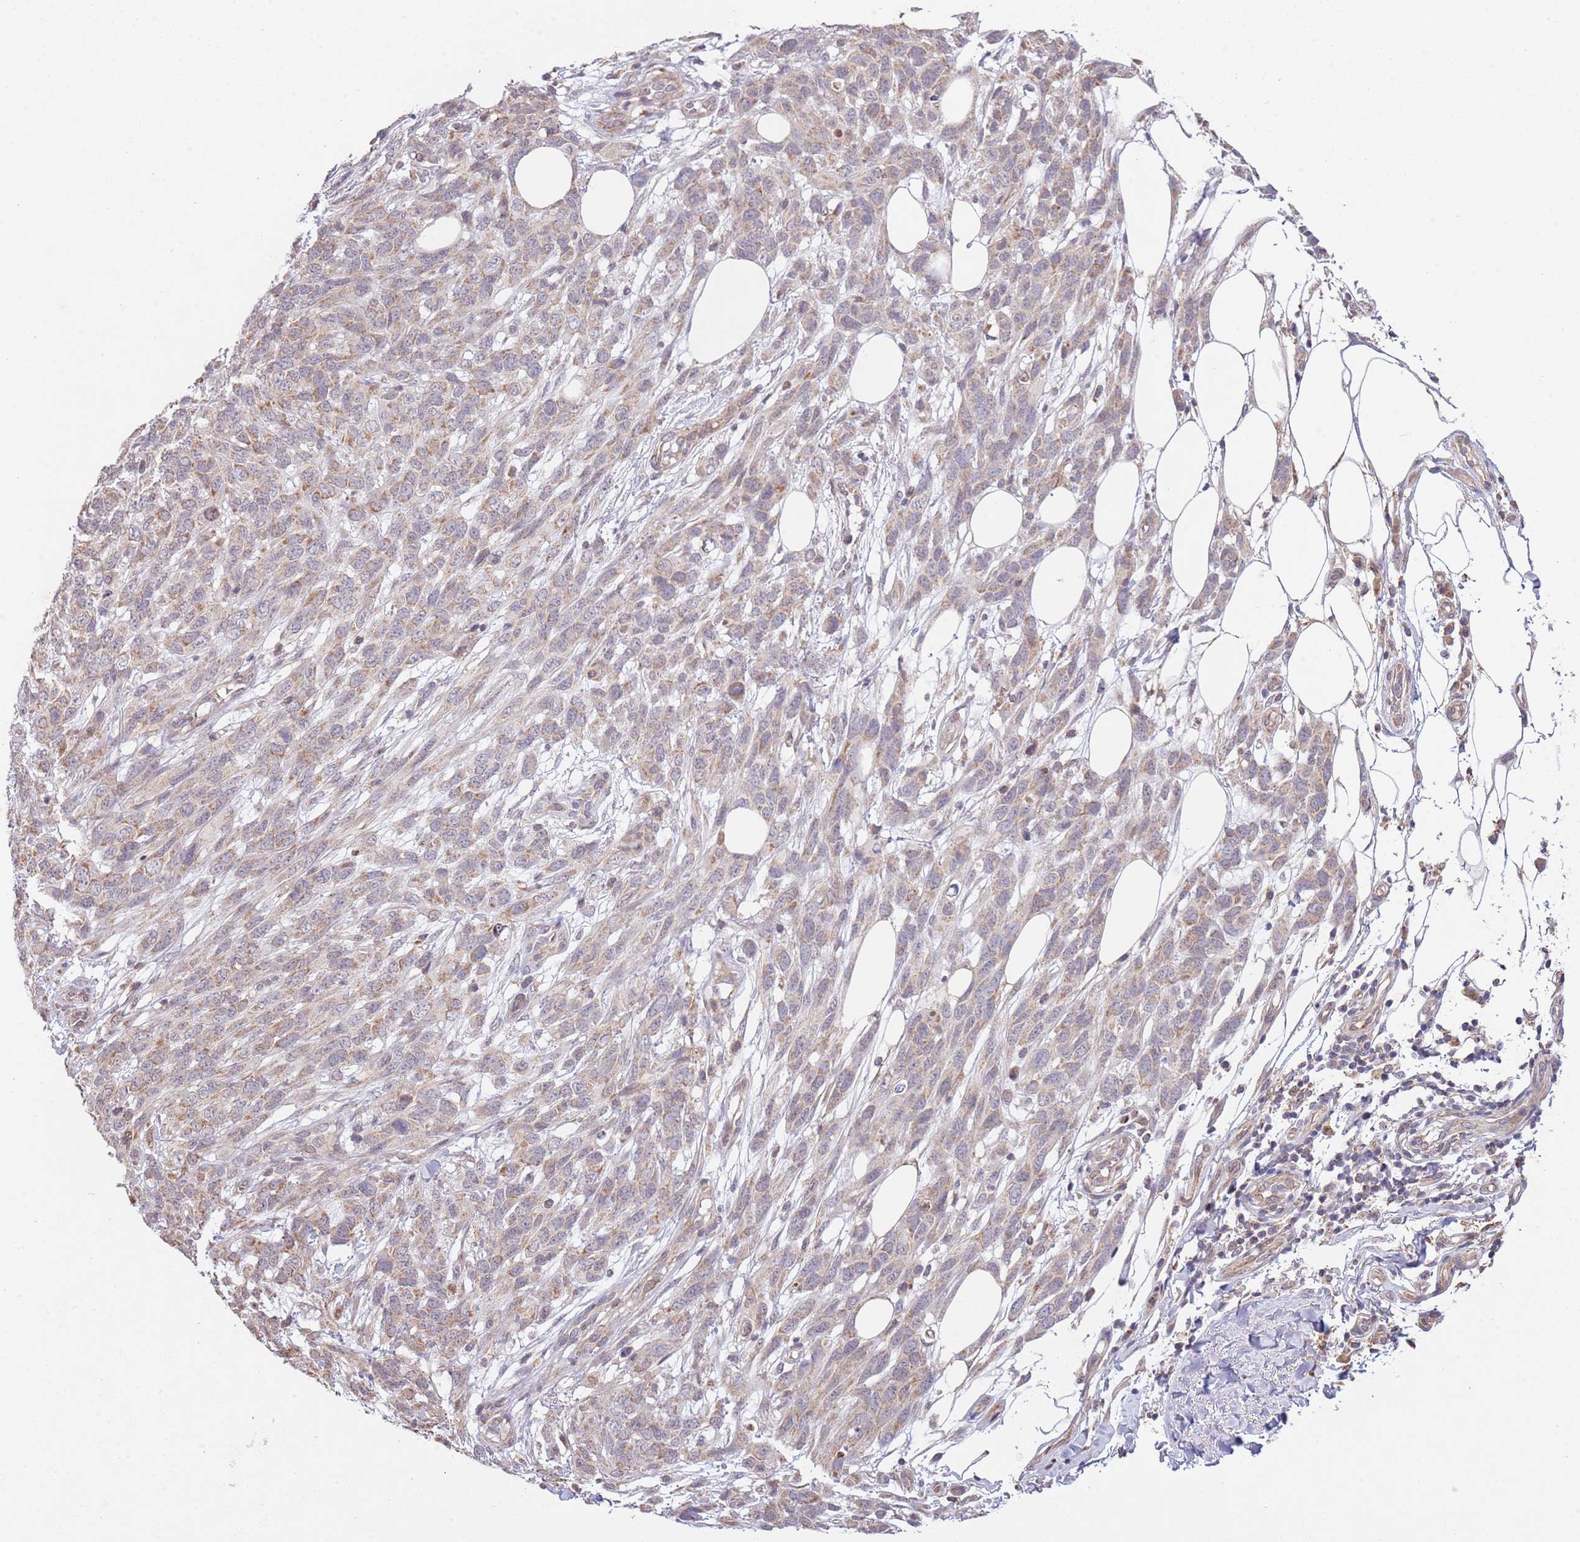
{"staining": {"intensity": "weak", "quantity": "25%-75%", "location": "cytoplasmic/membranous"}, "tissue": "melanoma", "cell_type": "Tumor cells", "image_type": "cancer", "snomed": [{"axis": "morphology", "description": "Normal morphology"}, {"axis": "morphology", "description": "Malignant melanoma, NOS"}, {"axis": "topography", "description": "Skin"}], "caption": "Weak cytoplasmic/membranous protein positivity is seen in about 25%-75% of tumor cells in melanoma.", "gene": "IVD", "patient": {"sex": "female", "age": 72}}